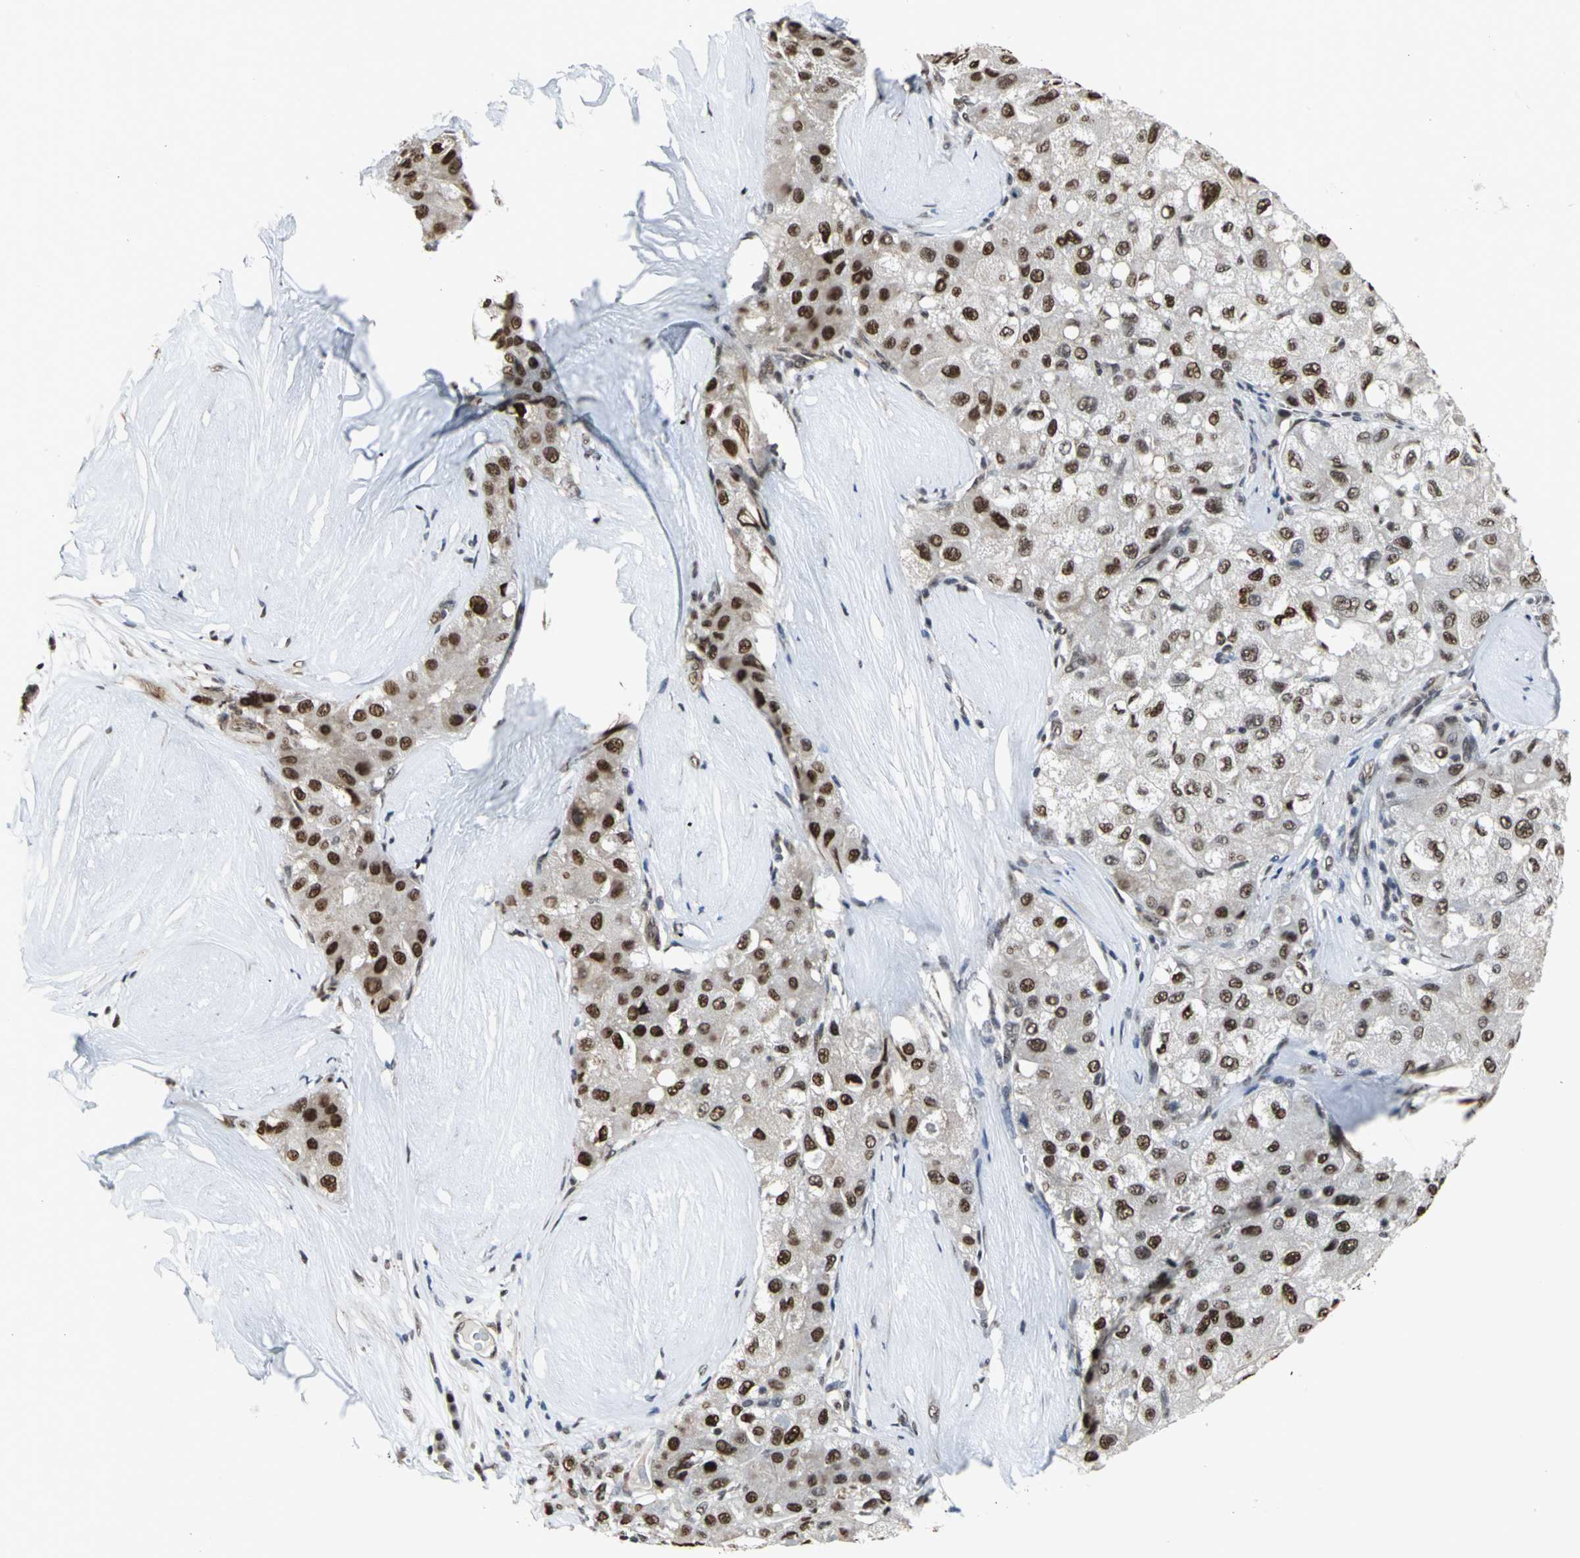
{"staining": {"intensity": "strong", "quantity": ">75%", "location": "nuclear"}, "tissue": "liver cancer", "cell_type": "Tumor cells", "image_type": "cancer", "snomed": [{"axis": "morphology", "description": "Carcinoma, Hepatocellular, NOS"}, {"axis": "topography", "description": "Liver"}], "caption": "Protein staining demonstrates strong nuclear positivity in approximately >75% of tumor cells in hepatocellular carcinoma (liver). Using DAB (3,3'-diaminobenzidine) (brown) and hematoxylin (blue) stains, captured at high magnification using brightfield microscopy.", "gene": "CCDC88C", "patient": {"sex": "male", "age": 80}}